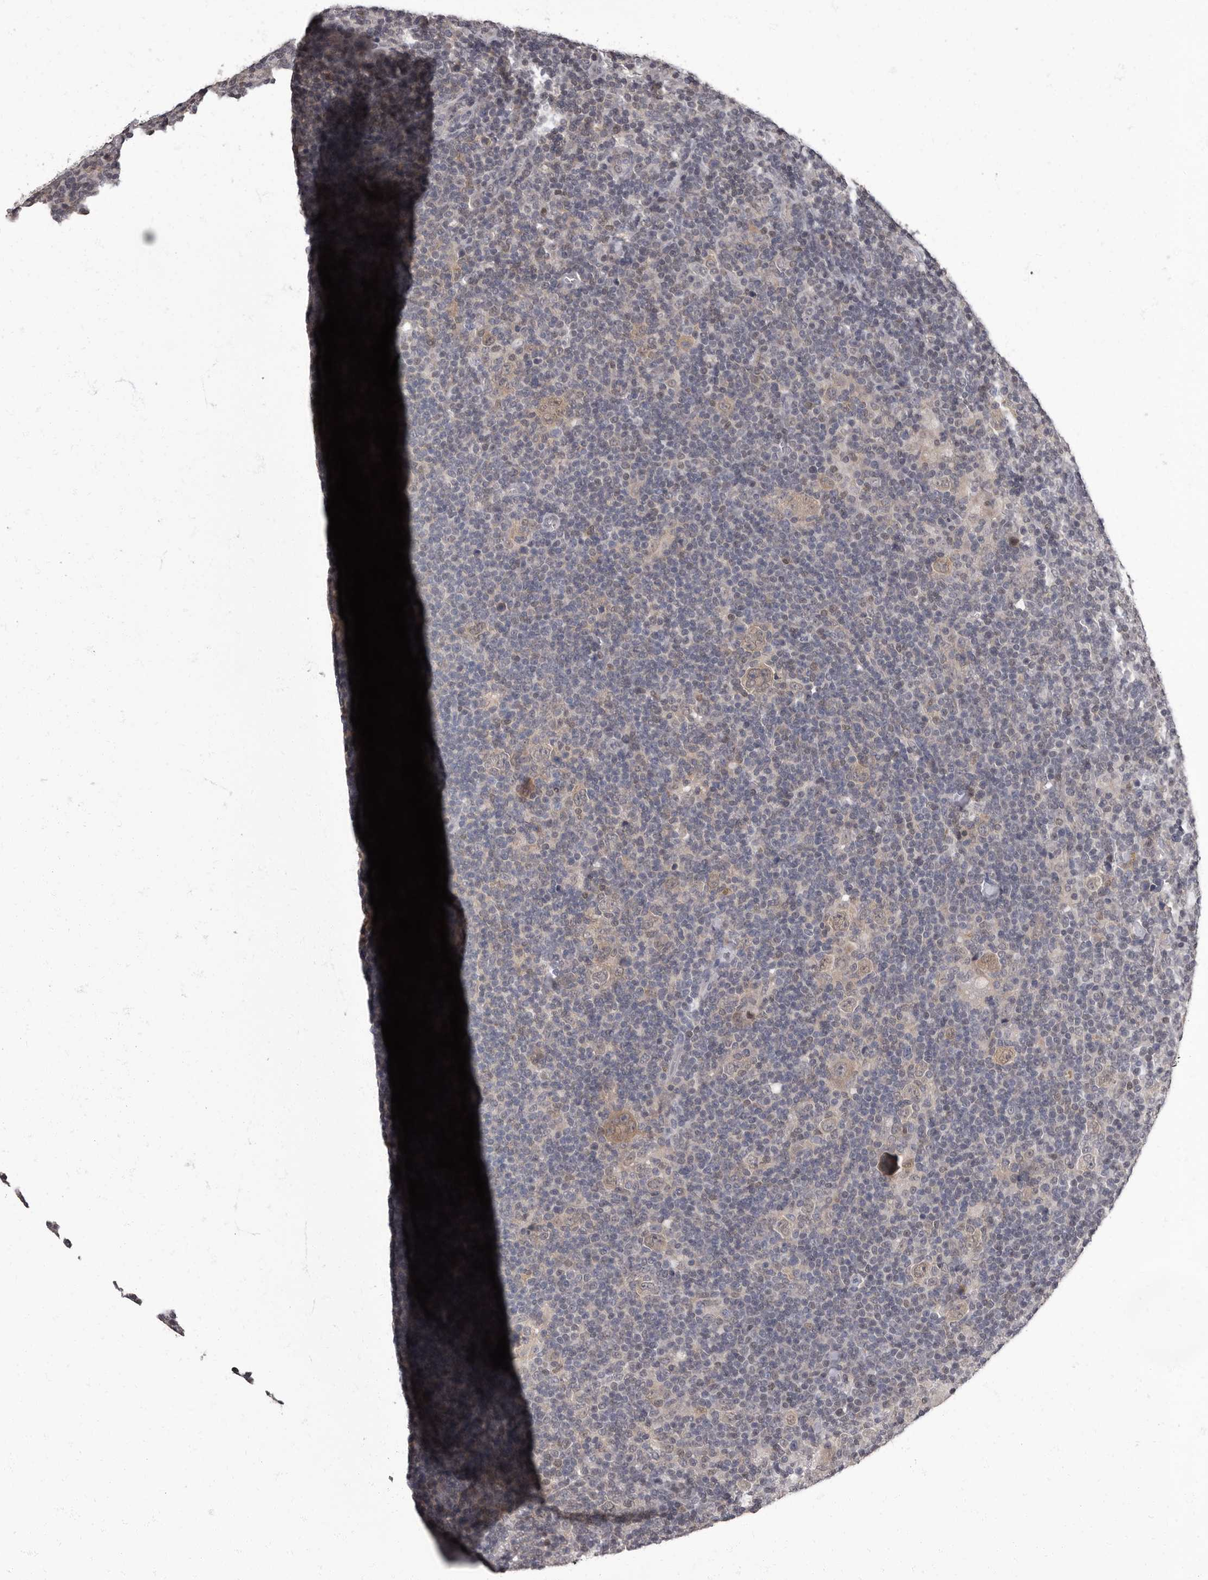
{"staining": {"intensity": "weak", "quantity": ">75%", "location": "cytoplasmic/membranous"}, "tissue": "lymphoma", "cell_type": "Tumor cells", "image_type": "cancer", "snomed": [{"axis": "morphology", "description": "Hodgkin's disease, NOS"}, {"axis": "topography", "description": "Lymph node"}], "caption": "Protein staining of lymphoma tissue displays weak cytoplasmic/membranous expression in approximately >75% of tumor cells. The staining was performed using DAB, with brown indicating positive protein expression. Nuclei are stained blue with hematoxylin.", "gene": "C1orf50", "patient": {"sex": "female", "age": 57}}